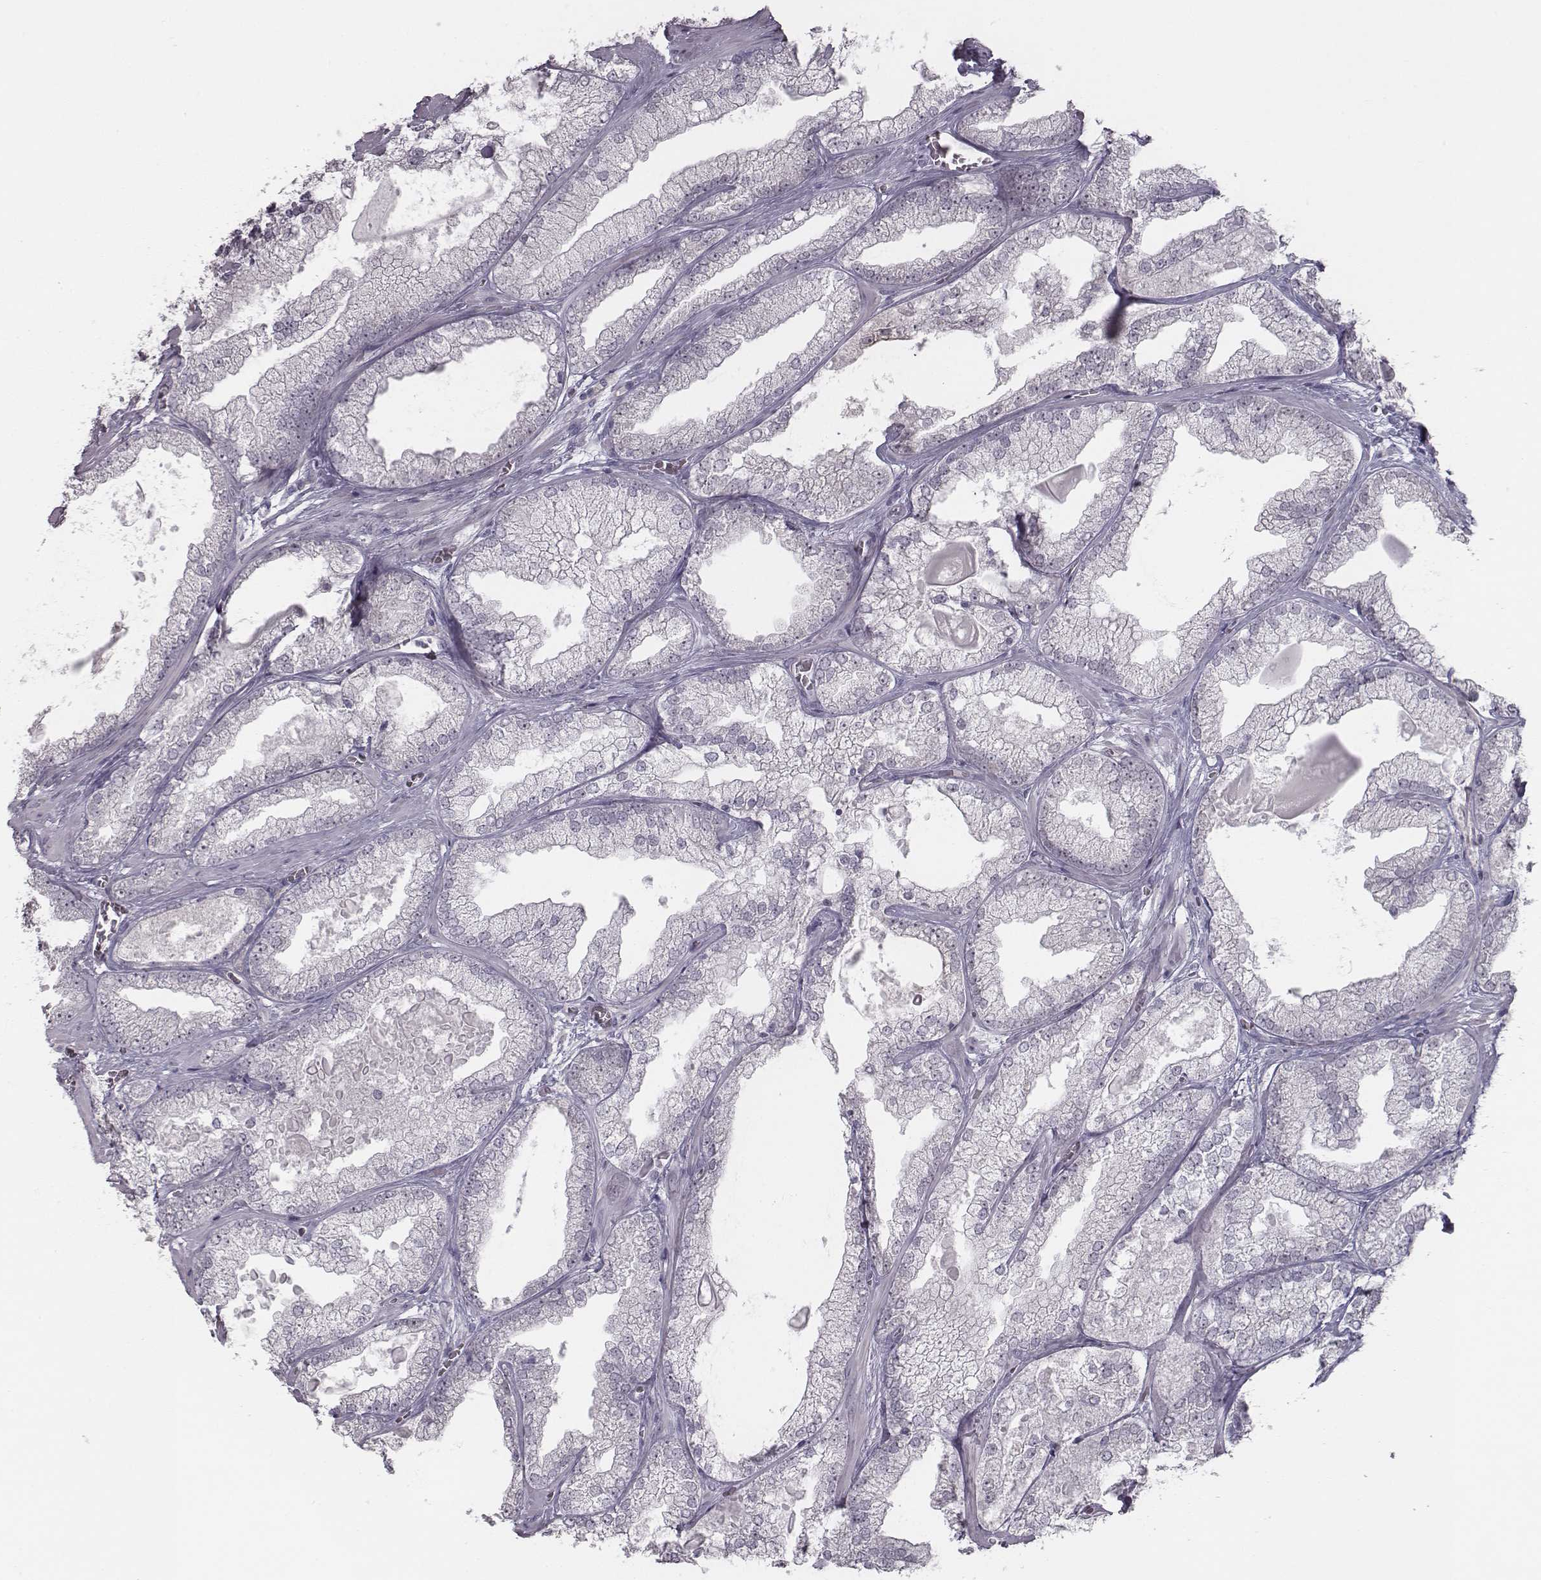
{"staining": {"intensity": "negative", "quantity": "none", "location": "none"}, "tissue": "prostate cancer", "cell_type": "Tumor cells", "image_type": "cancer", "snomed": [{"axis": "morphology", "description": "Adenocarcinoma, Low grade"}, {"axis": "topography", "description": "Prostate"}], "caption": "Human low-grade adenocarcinoma (prostate) stained for a protein using immunohistochemistry (IHC) displays no expression in tumor cells.", "gene": "SEPTIN14", "patient": {"sex": "male", "age": 57}}